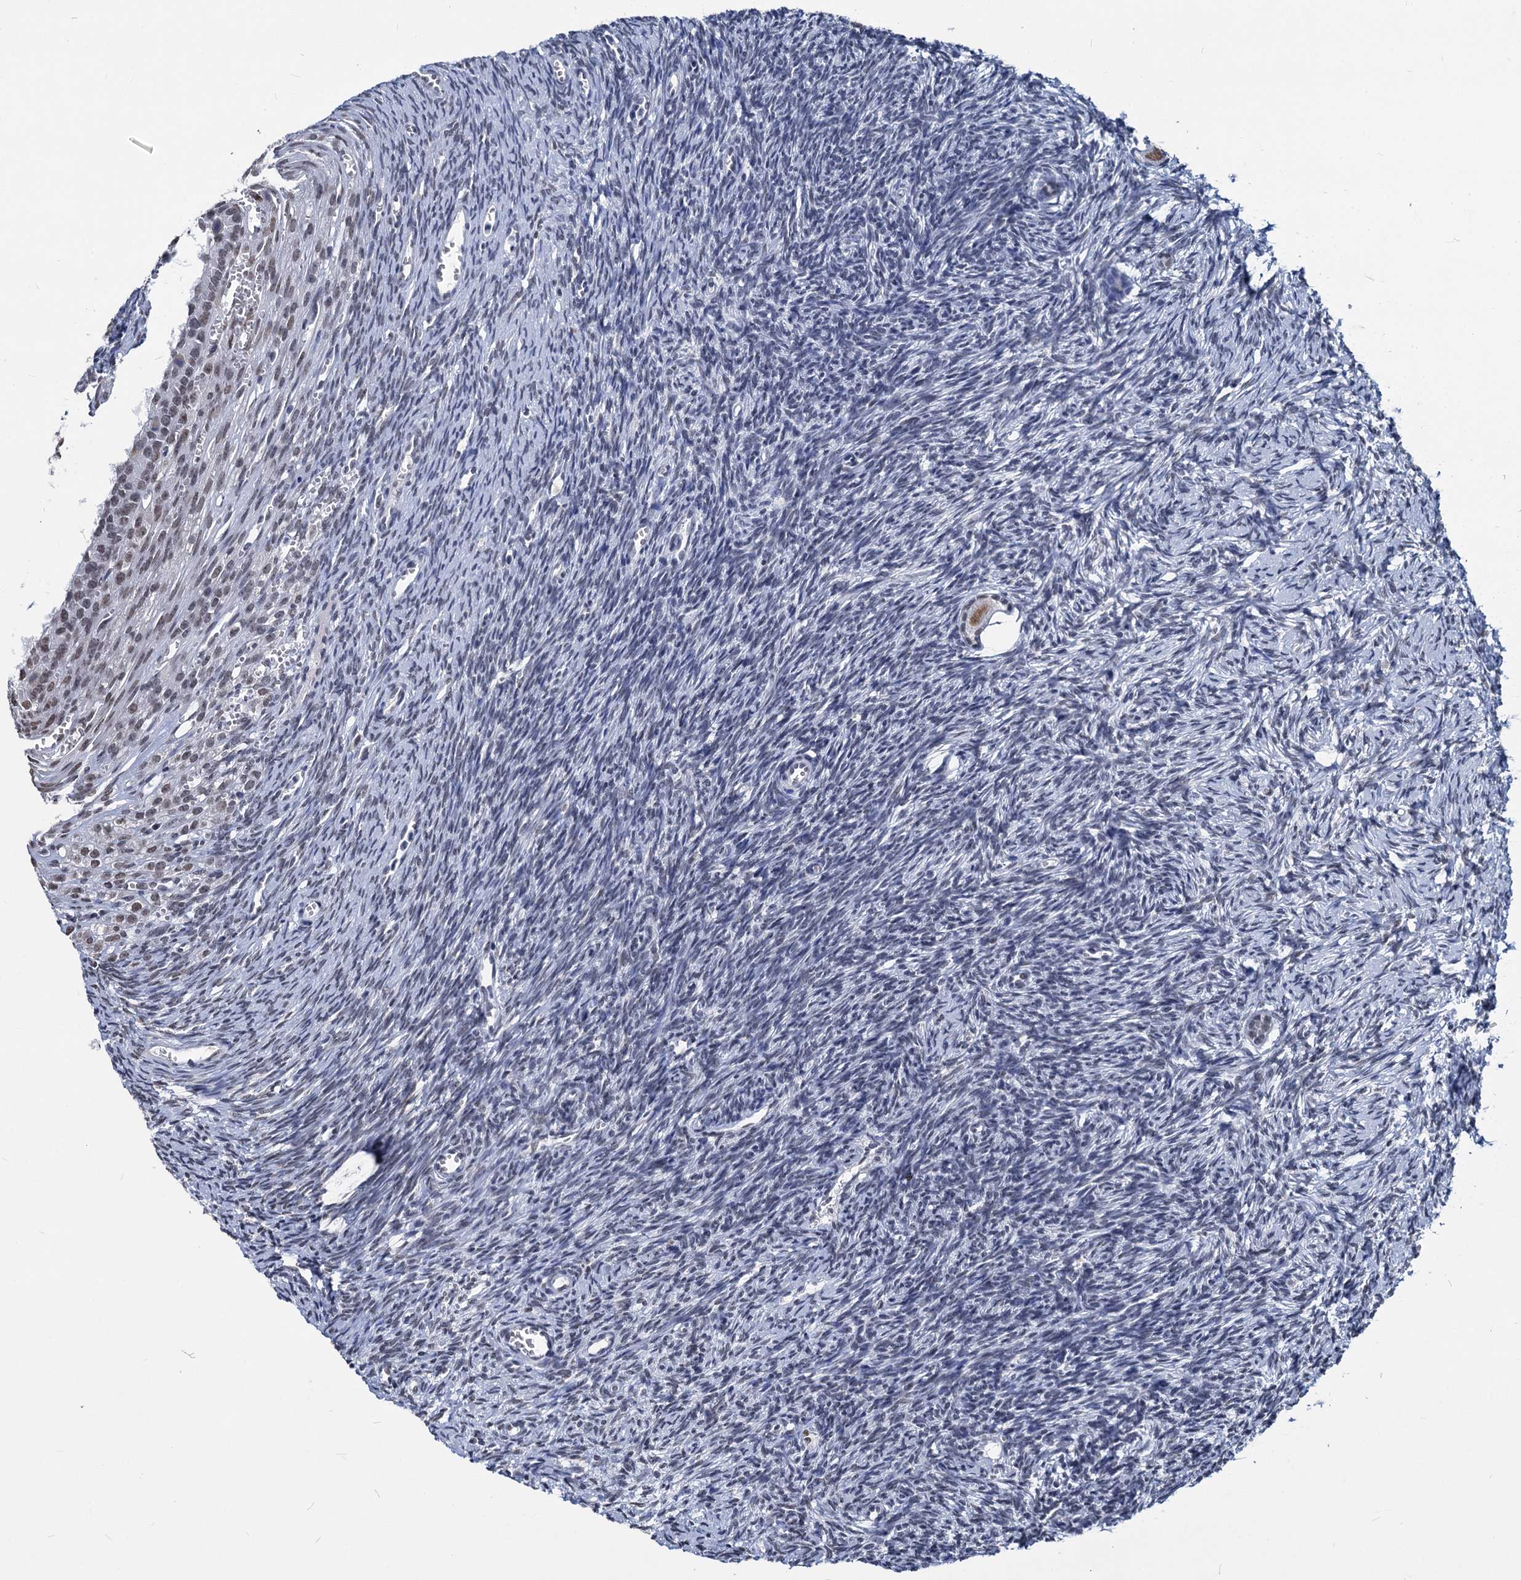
{"staining": {"intensity": "weak", "quantity": ">75%", "location": "cytoplasmic/membranous,nuclear"}, "tissue": "ovary", "cell_type": "Follicle cells", "image_type": "normal", "snomed": [{"axis": "morphology", "description": "Normal tissue, NOS"}, {"axis": "topography", "description": "Ovary"}], "caption": "IHC micrograph of normal ovary: human ovary stained using immunohistochemistry exhibits low levels of weak protein expression localized specifically in the cytoplasmic/membranous,nuclear of follicle cells, appearing as a cytoplasmic/membranous,nuclear brown color.", "gene": "PARPBP", "patient": {"sex": "female", "age": 39}}